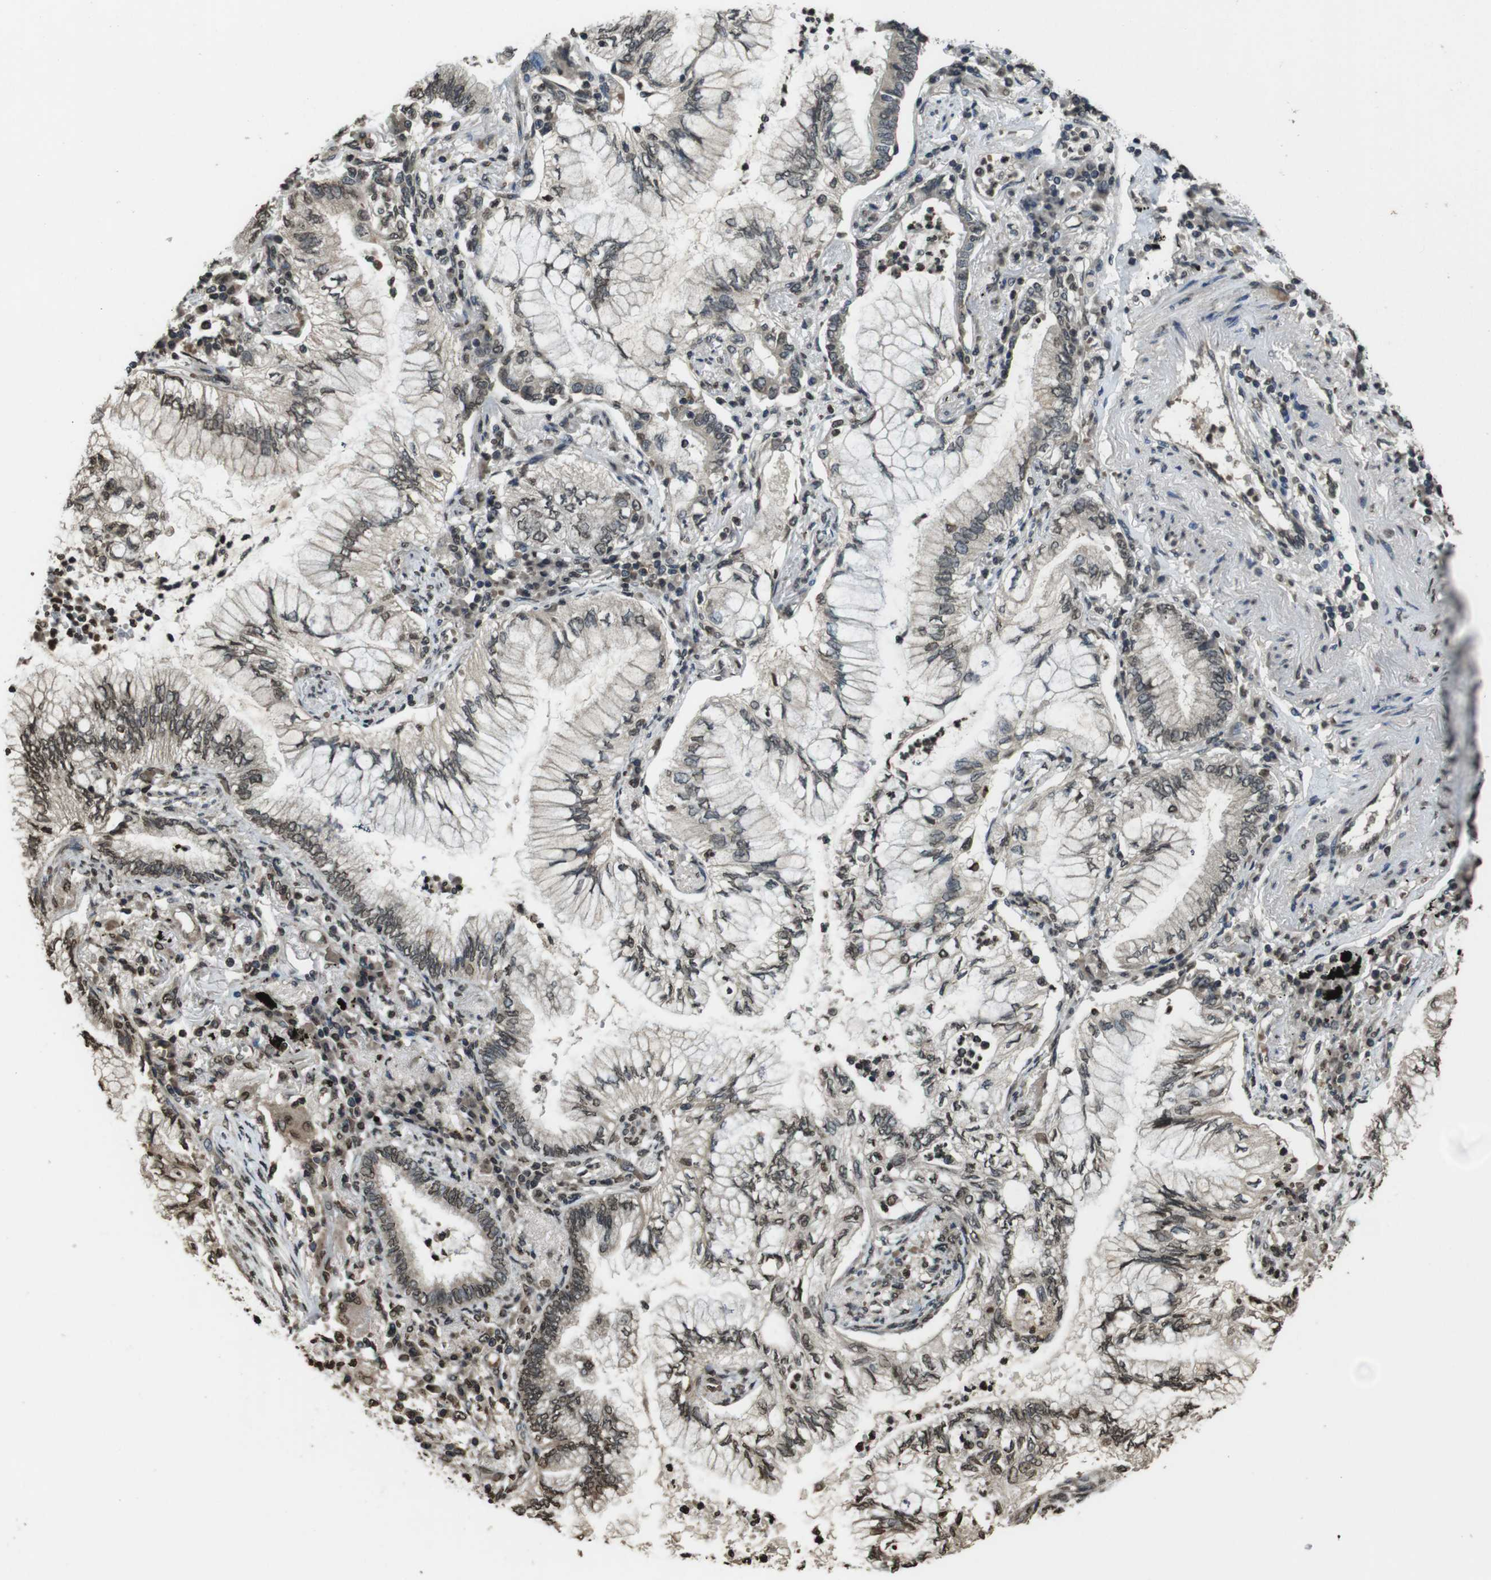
{"staining": {"intensity": "weak", "quantity": "25%-75%", "location": "nuclear"}, "tissue": "lung cancer", "cell_type": "Tumor cells", "image_type": "cancer", "snomed": [{"axis": "morphology", "description": "Normal tissue, NOS"}, {"axis": "morphology", "description": "Adenocarcinoma, NOS"}, {"axis": "topography", "description": "Bronchus"}, {"axis": "topography", "description": "Lung"}], "caption": "Adenocarcinoma (lung) was stained to show a protein in brown. There is low levels of weak nuclear expression in about 25%-75% of tumor cells.", "gene": "MAF", "patient": {"sex": "female", "age": 70}}